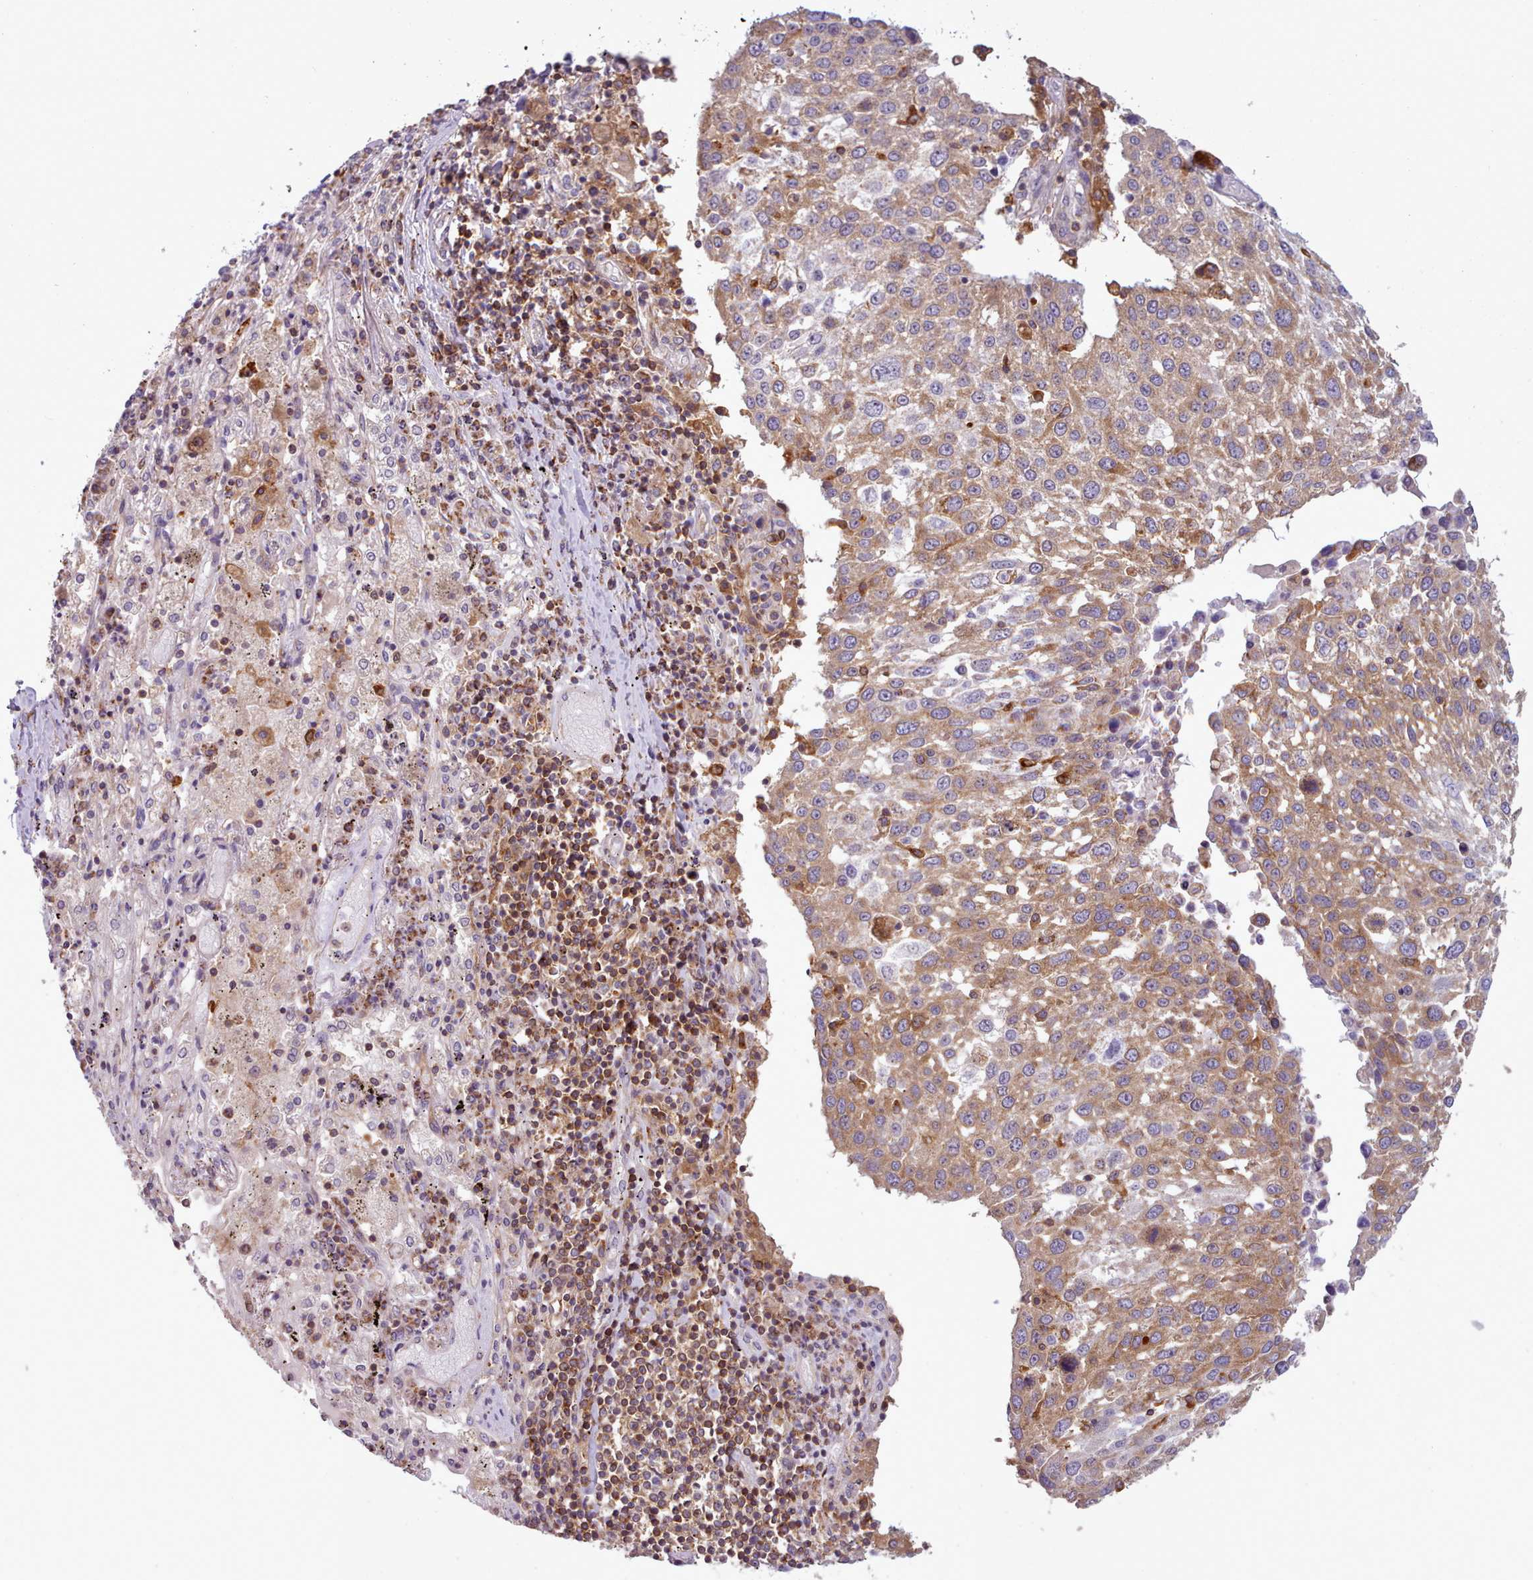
{"staining": {"intensity": "moderate", "quantity": "25%-75%", "location": "cytoplasmic/membranous"}, "tissue": "lung cancer", "cell_type": "Tumor cells", "image_type": "cancer", "snomed": [{"axis": "morphology", "description": "Squamous cell carcinoma, NOS"}, {"axis": "topography", "description": "Lung"}], "caption": "Brown immunohistochemical staining in human lung squamous cell carcinoma exhibits moderate cytoplasmic/membranous expression in approximately 25%-75% of tumor cells. (brown staining indicates protein expression, while blue staining denotes nuclei).", "gene": "CRYBG1", "patient": {"sex": "male", "age": 65}}